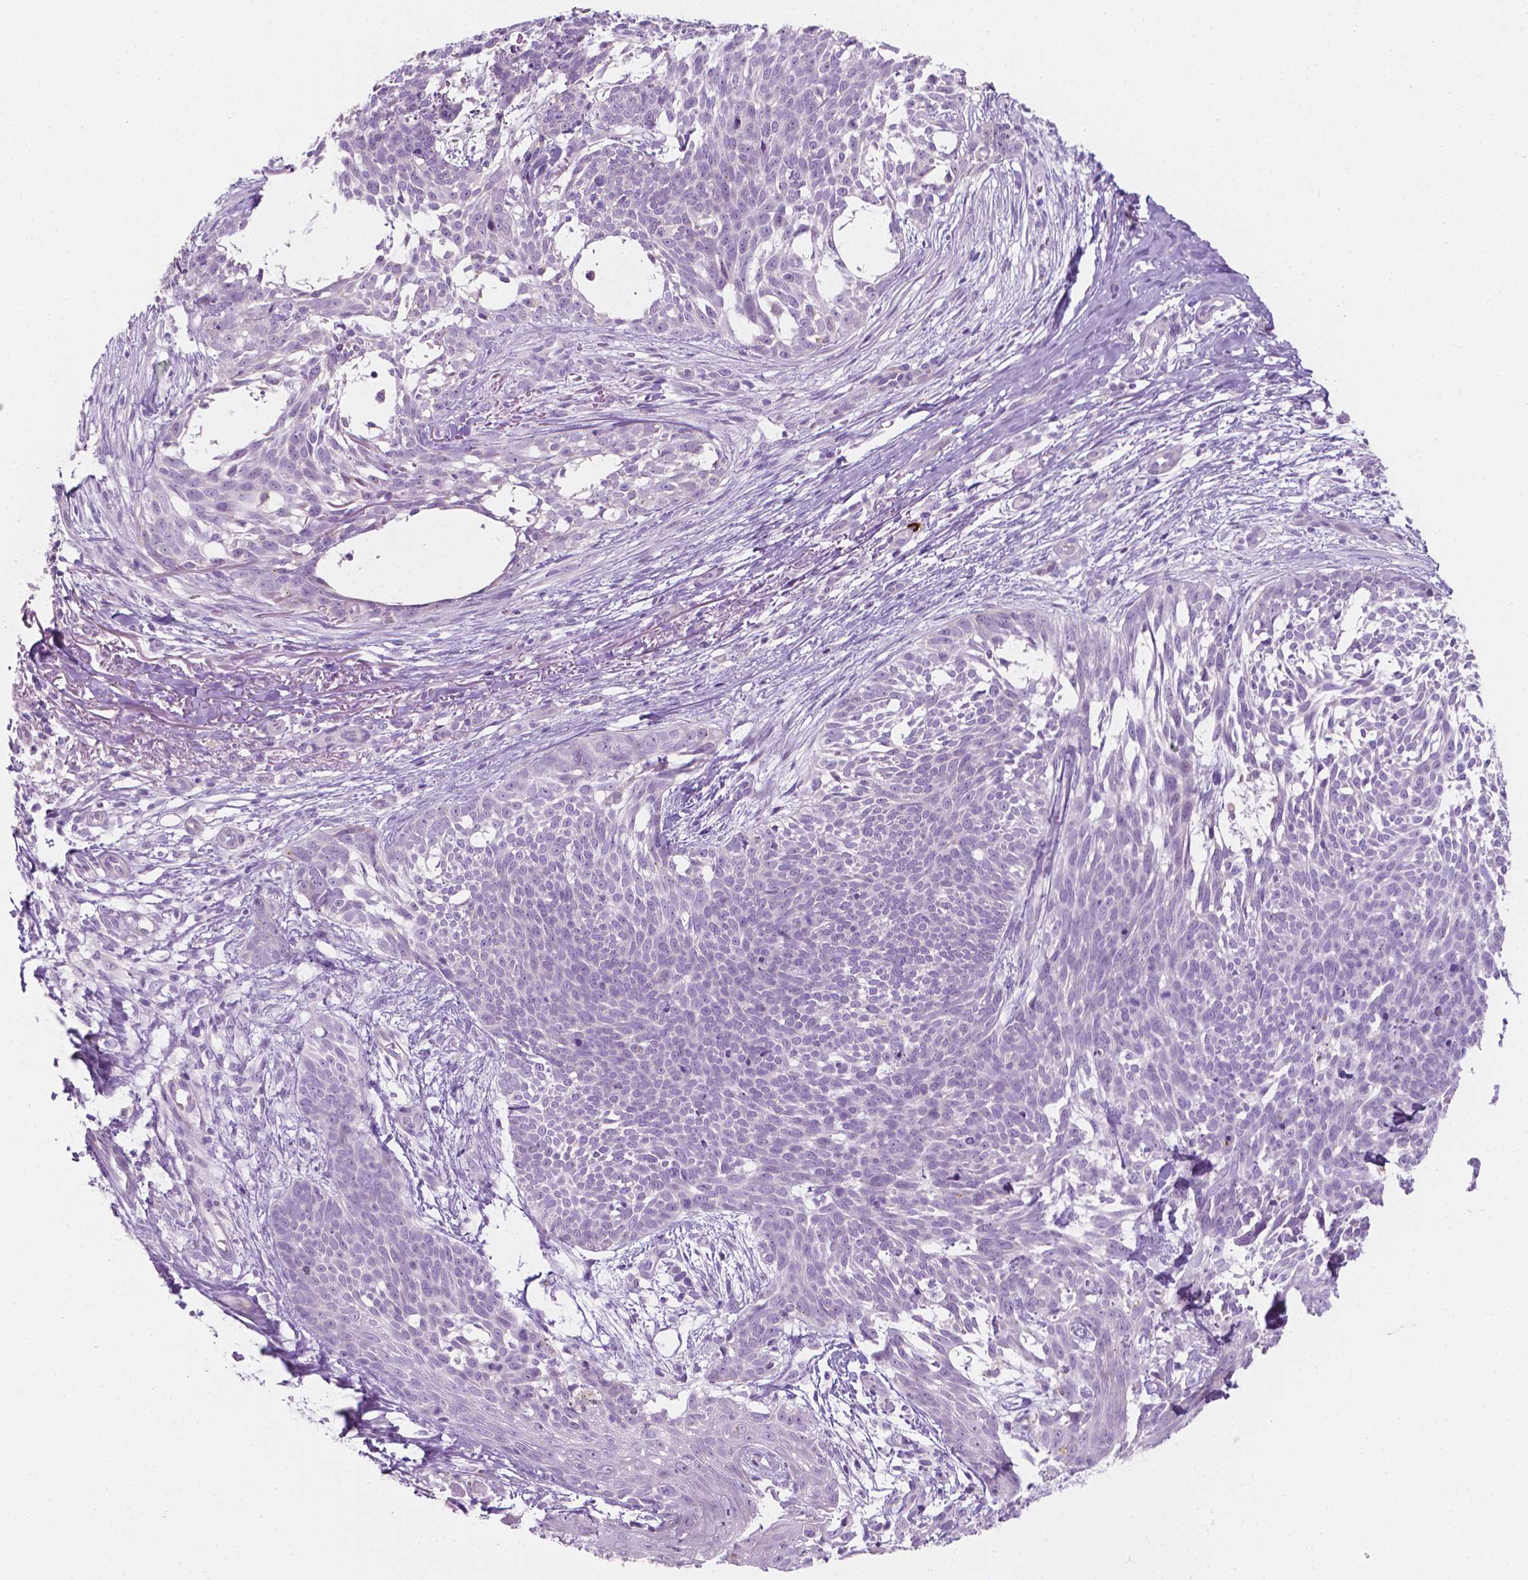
{"staining": {"intensity": "negative", "quantity": "none", "location": "none"}, "tissue": "skin cancer", "cell_type": "Tumor cells", "image_type": "cancer", "snomed": [{"axis": "morphology", "description": "Basal cell carcinoma"}, {"axis": "topography", "description": "Skin"}], "caption": "Photomicrograph shows no protein staining in tumor cells of skin basal cell carcinoma tissue.", "gene": "NOS1AP", "patient": {"sex": "male", "age": 88}}